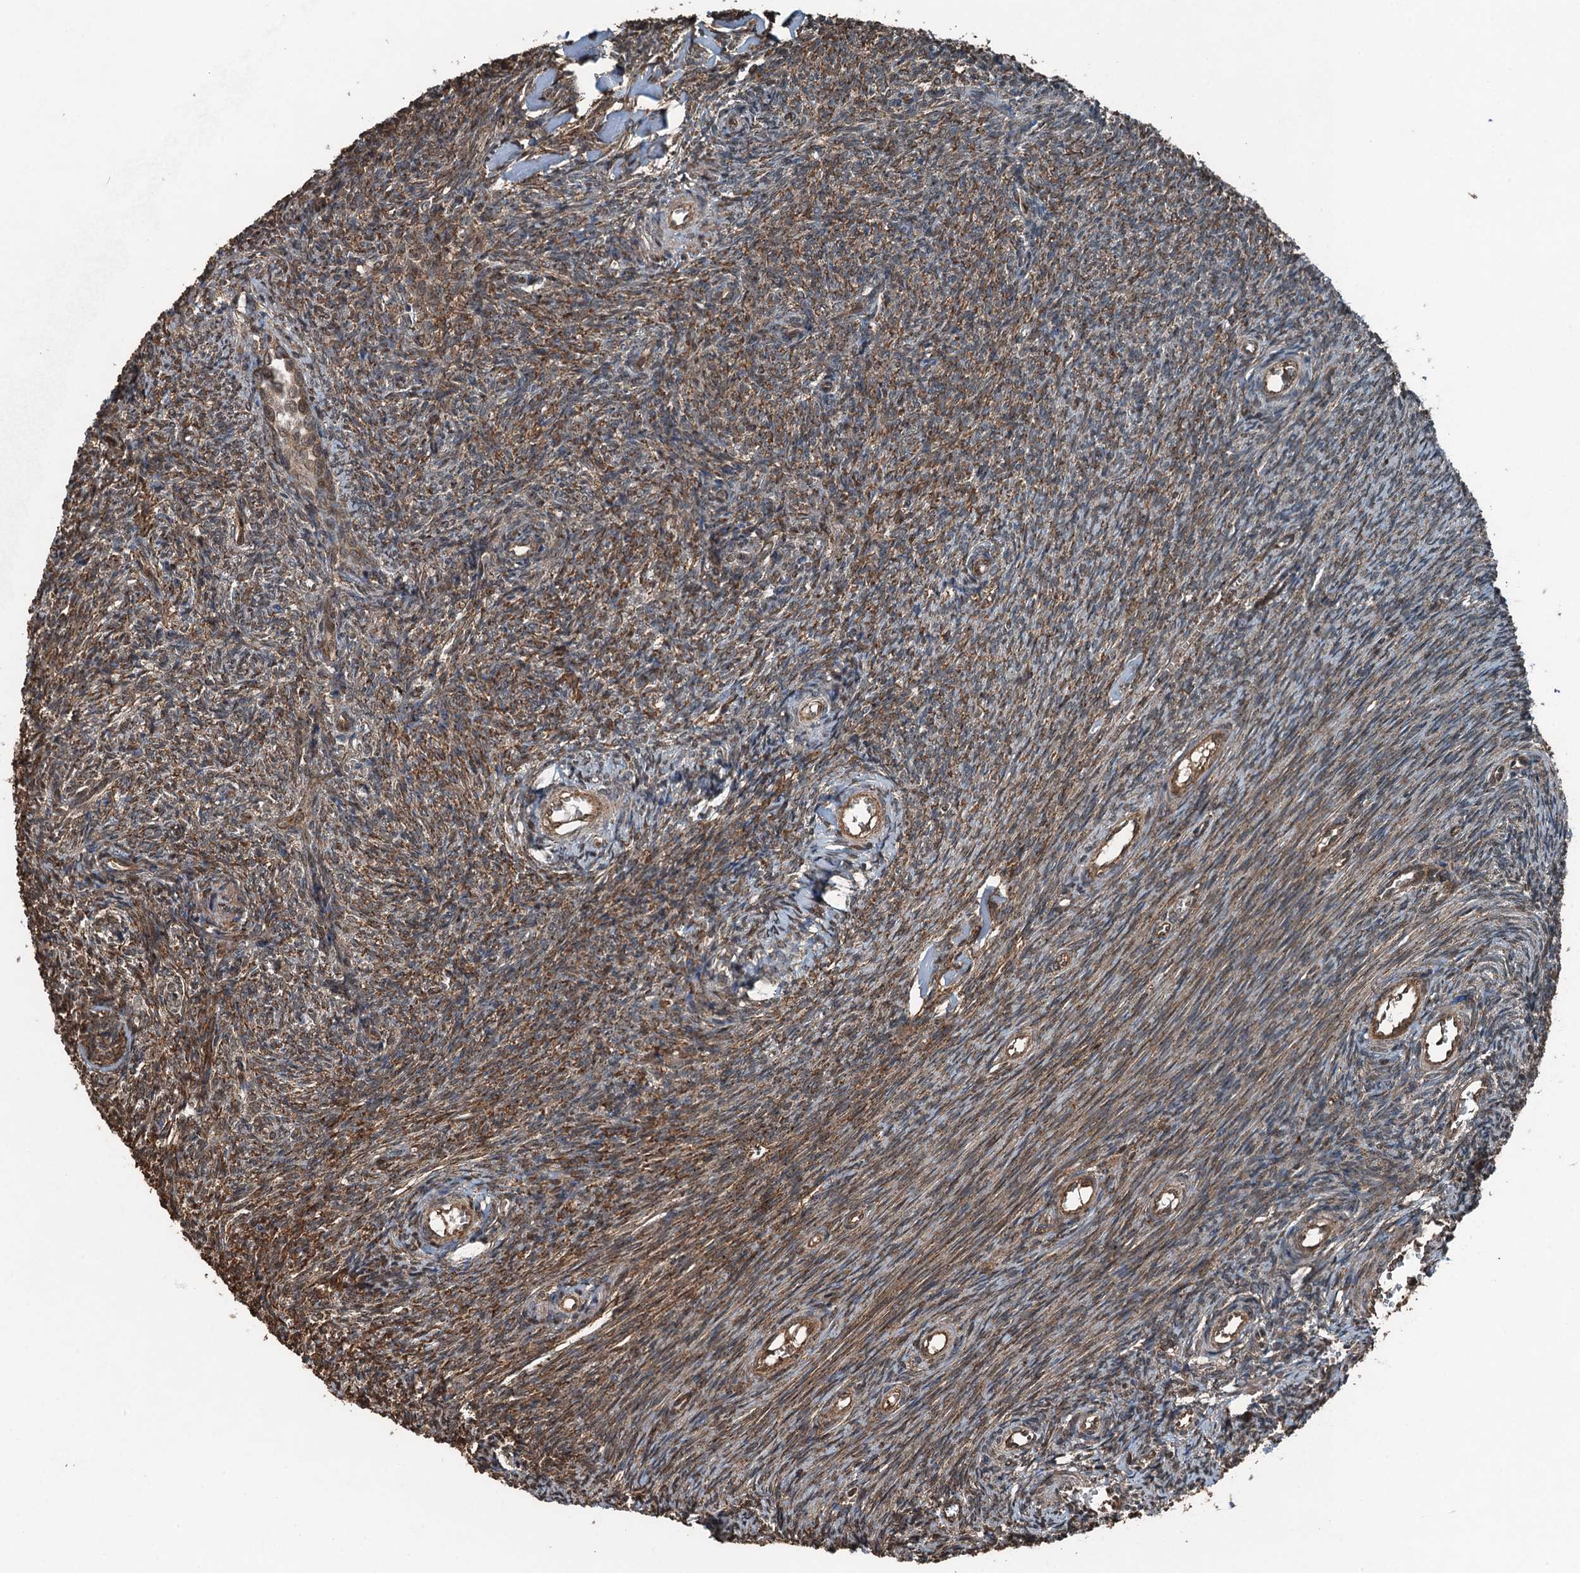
{"staining": {"intensity": "weak", "quantity": ">75%", "location": "cytoplasmic/membranous"}, "tissue": "ovary", "cell_type": "Ovarian stroma cells", "image_type": "normal", "snomed": [{"axis": "morphology", "description": "Normal tissue, NOS"}, {"axis": "topography", "description": "Ovary"}], "caption": "Weak cytoplasmic/membranous protein staining is appreciated in approximately >75% of ovarian stroma cells in ovary. (Stains: DAB (3,3'-diaminobenzidine) in brown, nuclei in blue, Microscopy: brightfield microscopy at high magnification).", "gene": "TCTN1", "patient": {"sex": "female", "age": 44}}